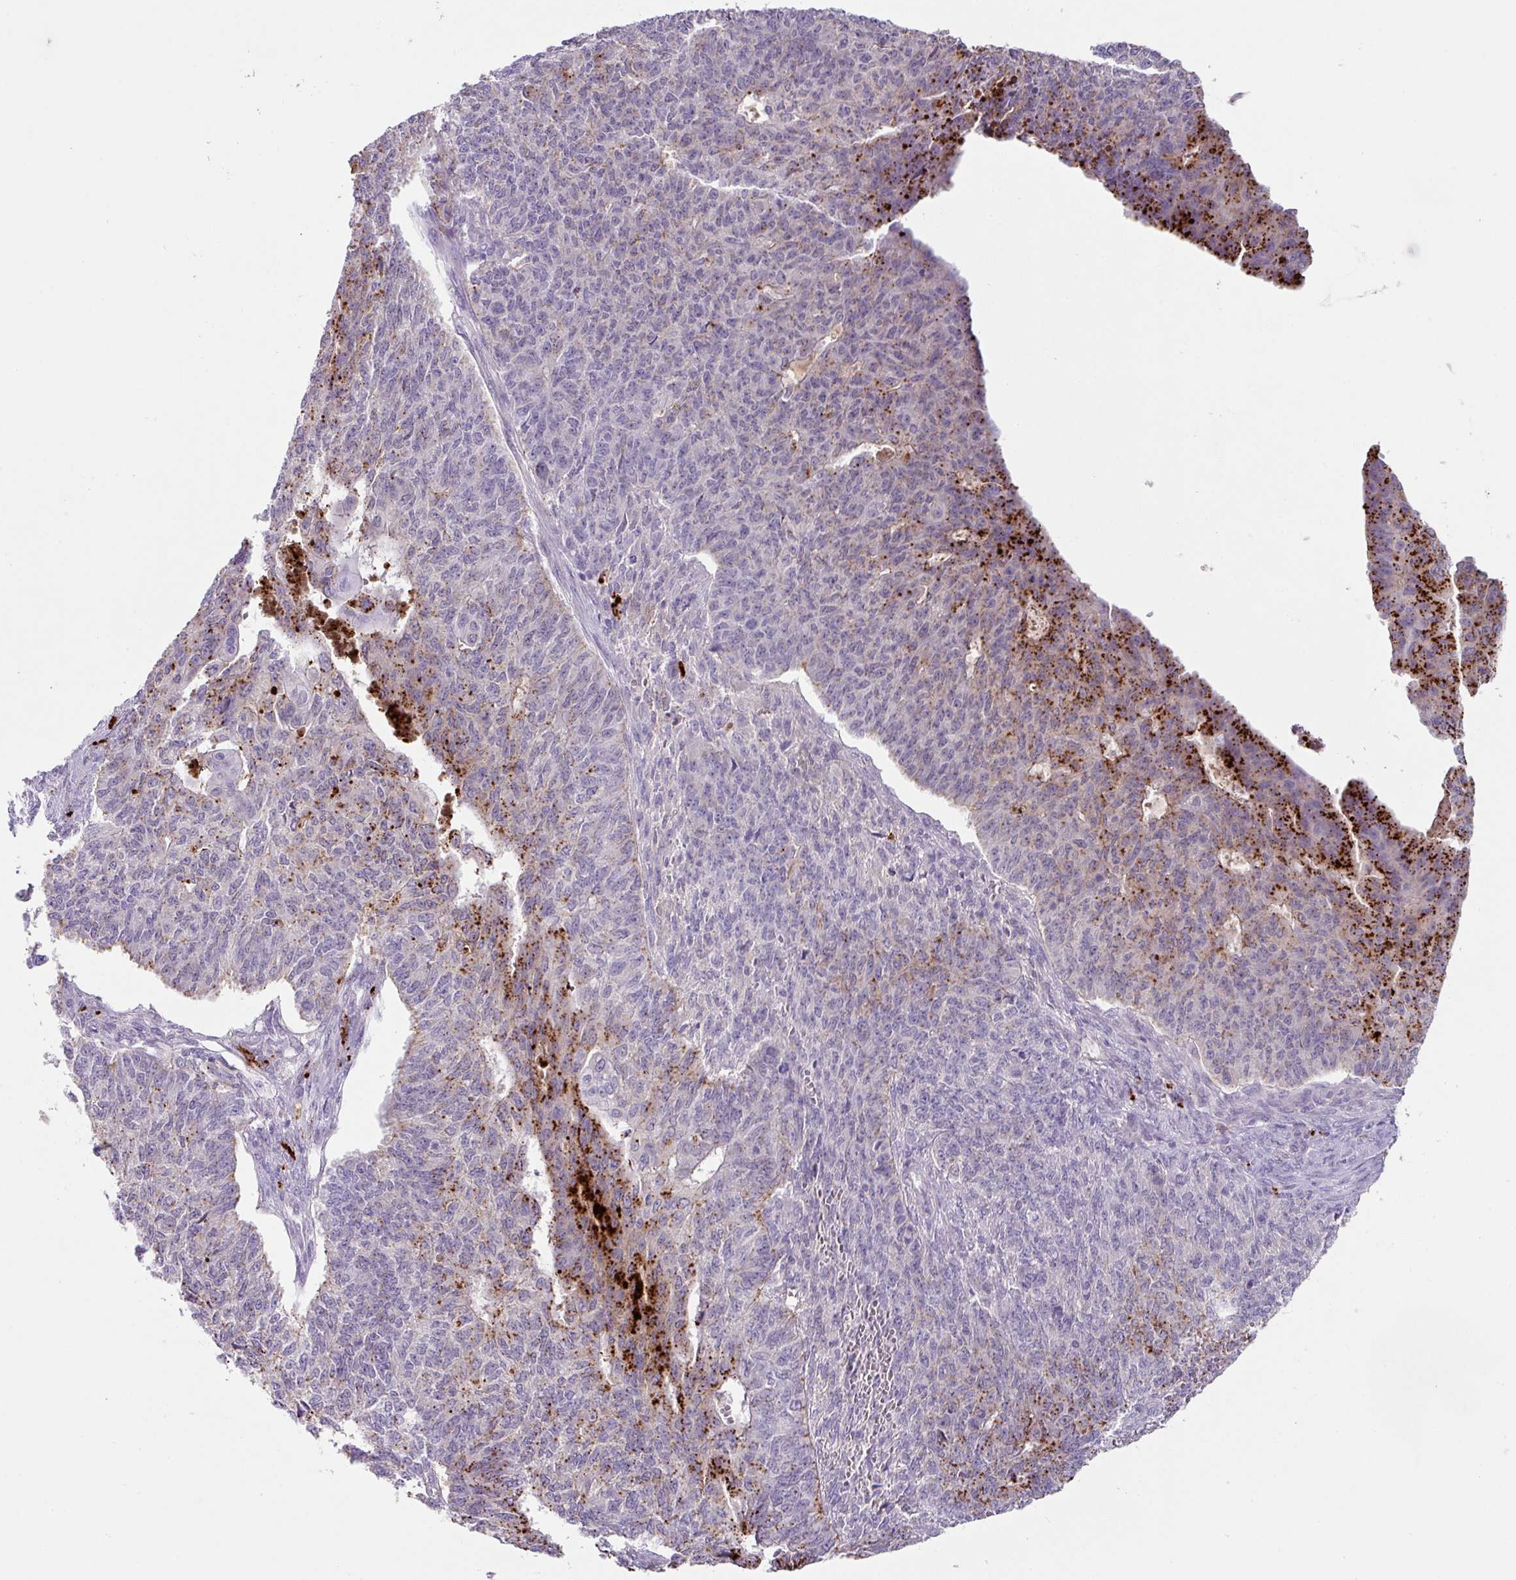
{"staining": {"intensity": "strong", "quantity": "<25%", "location": "cytoplasmic/membranous"}, "tissue": "endometrial cancer", "cell_type": "Tumor cells", "image_type": "cancer", "snomed": [{"axis": "morphology", "description": "Adenocarcinoma, NOS"}, {"axis": "topography", "description": "Endometrium"}], "caption": "Endometrial cancer stained with a protein marker reveals strong staining in tumor cells.", "gene": "PLEKHH3", "patient": {"sex": "female", "age": 32}}